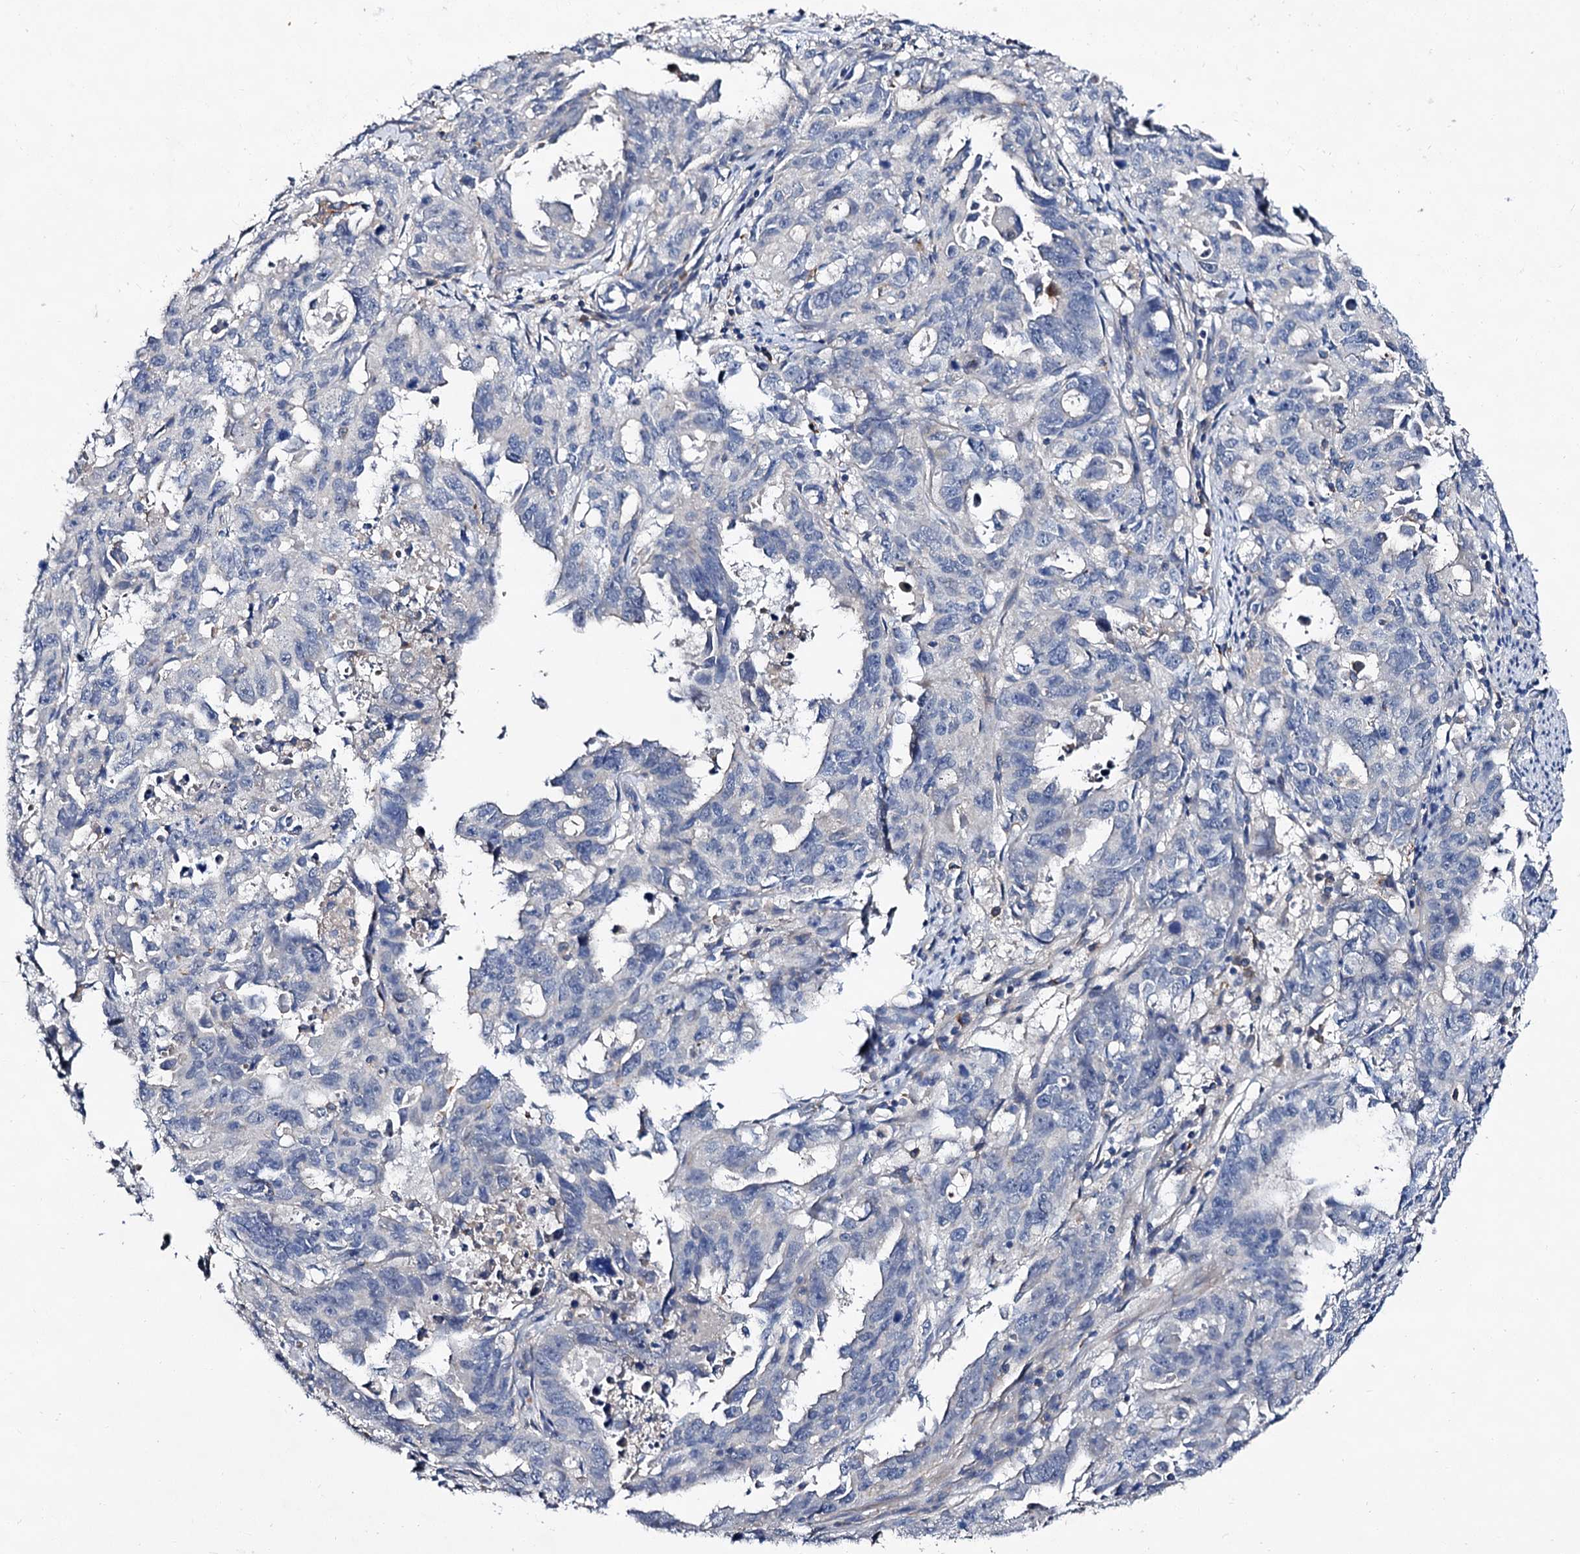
{"staining": {"intensity": "weak", "quantity": "<25%", "location": "cytoplasmic/membranous"}, "tissue": "endometrial cancer", "cell_type": "Tumor cells", "image_type": "cancer", "snomed": [{"axis": "morphology", "description": "Adenocarcinoma, NOS"}, {"axis": "topography", "description": "Endometrium"}], "caption": "Protein analysis of adenocarcinoma (endometrial) demonstrates no significant staining in tumor cells. The staining is performed using DAB (3,3'-diaminobenzidine) brown chromogen with nuclei counter-stained in using hematoxylin.", "gene": "HVCN1", "patient": {"sex": "female", "age": 65}}